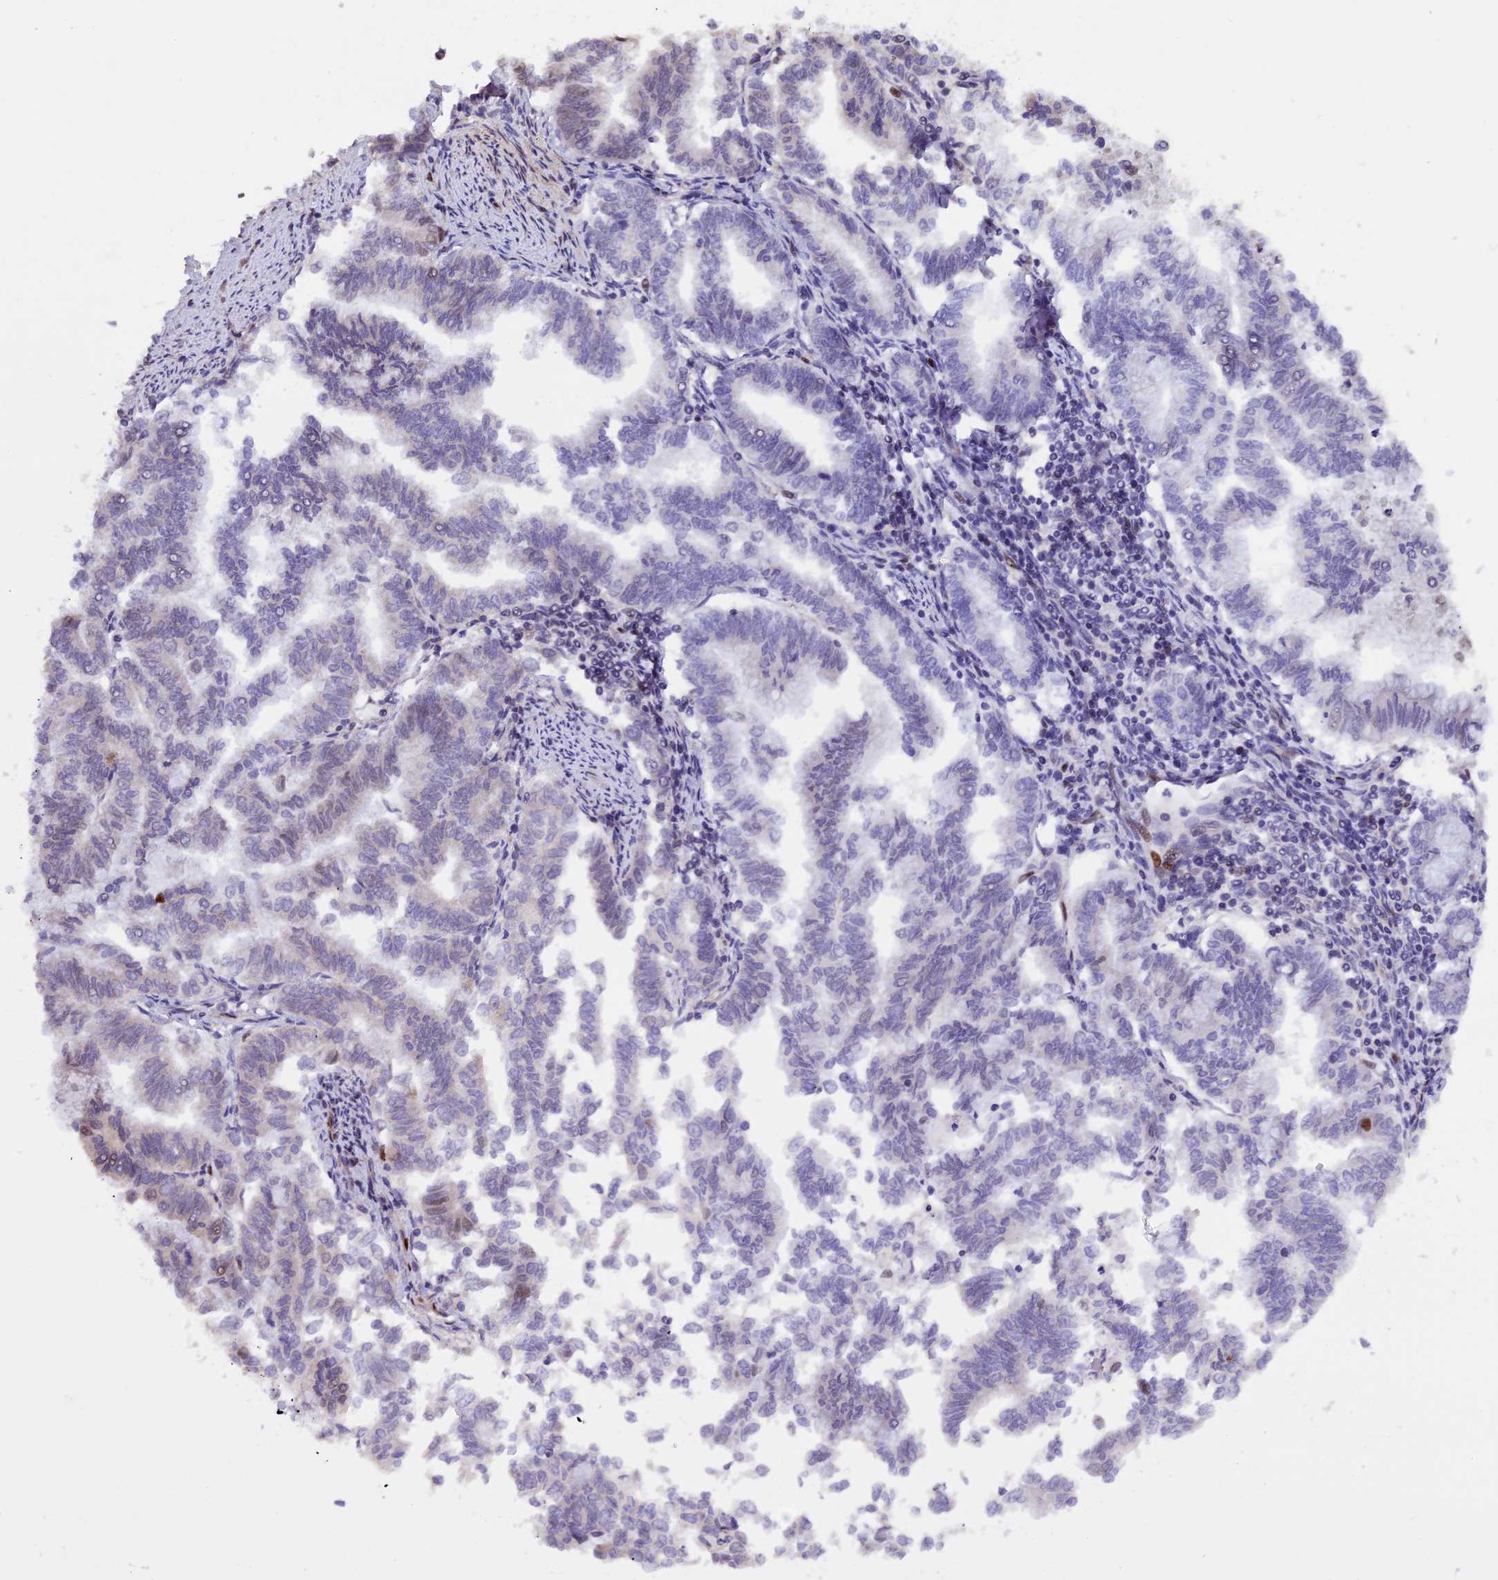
{"staining": {"intensity": "negative", "quantity": "none", "location": "none"}, "tissue": "endometrial cancer", "cell_type": "Tumor cells", "image_type": "cancer", "snomed": [{"axis": "morphology", "description": "Adenocarcinoma, NOS"}, {"axis": "topography", "description": "Endometrium"}], "caption": "Image shows no significant protein staining in tumor cells of endometrial cancer (adenocarcinoma). (DAB immunohistochemistry, high magnification).", "gene": "MICALL1", "patient": {"sex": "female", "age": 79}}